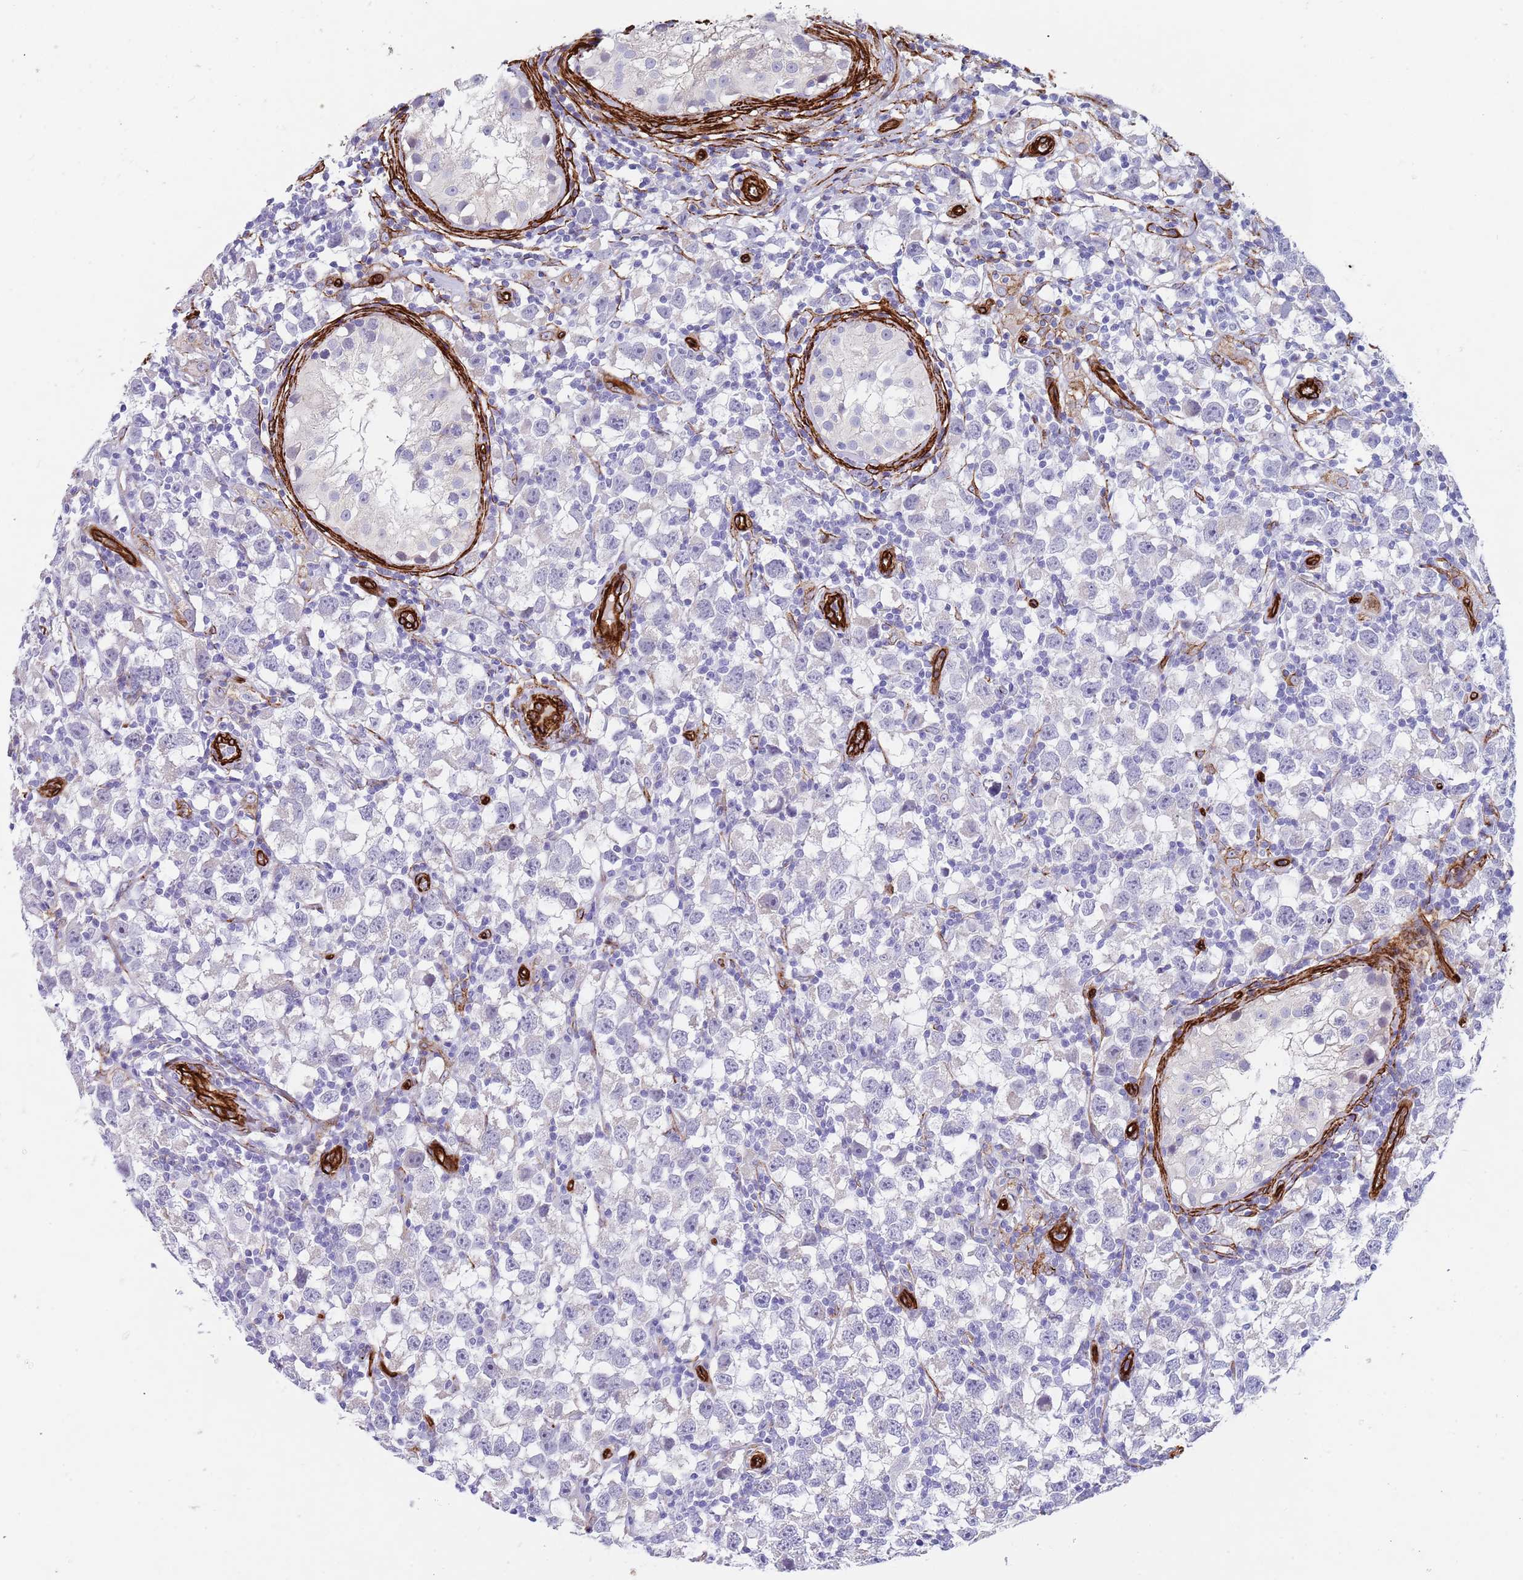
{"staining": {"intensity": "negative", "quantity": "none", "location": "none"}, "tissue": "testis cancer", "cell_type": "Tumor cells", "image_type": "cancer", "snomed": [{"axis": "morphology", "description": "Seminoma, NOS"}, {"axis": "morphology", "description": "Carcinoma, Embryonal, NOS"}, {"axis": "topography", "description": "Testis"}], "caption": "Protein analysis of embryonal carcinoma (testis) displays no significant staining in tumor cells.", "gene": "CAV2", "patient": {"sex": "male", "age": 29}}